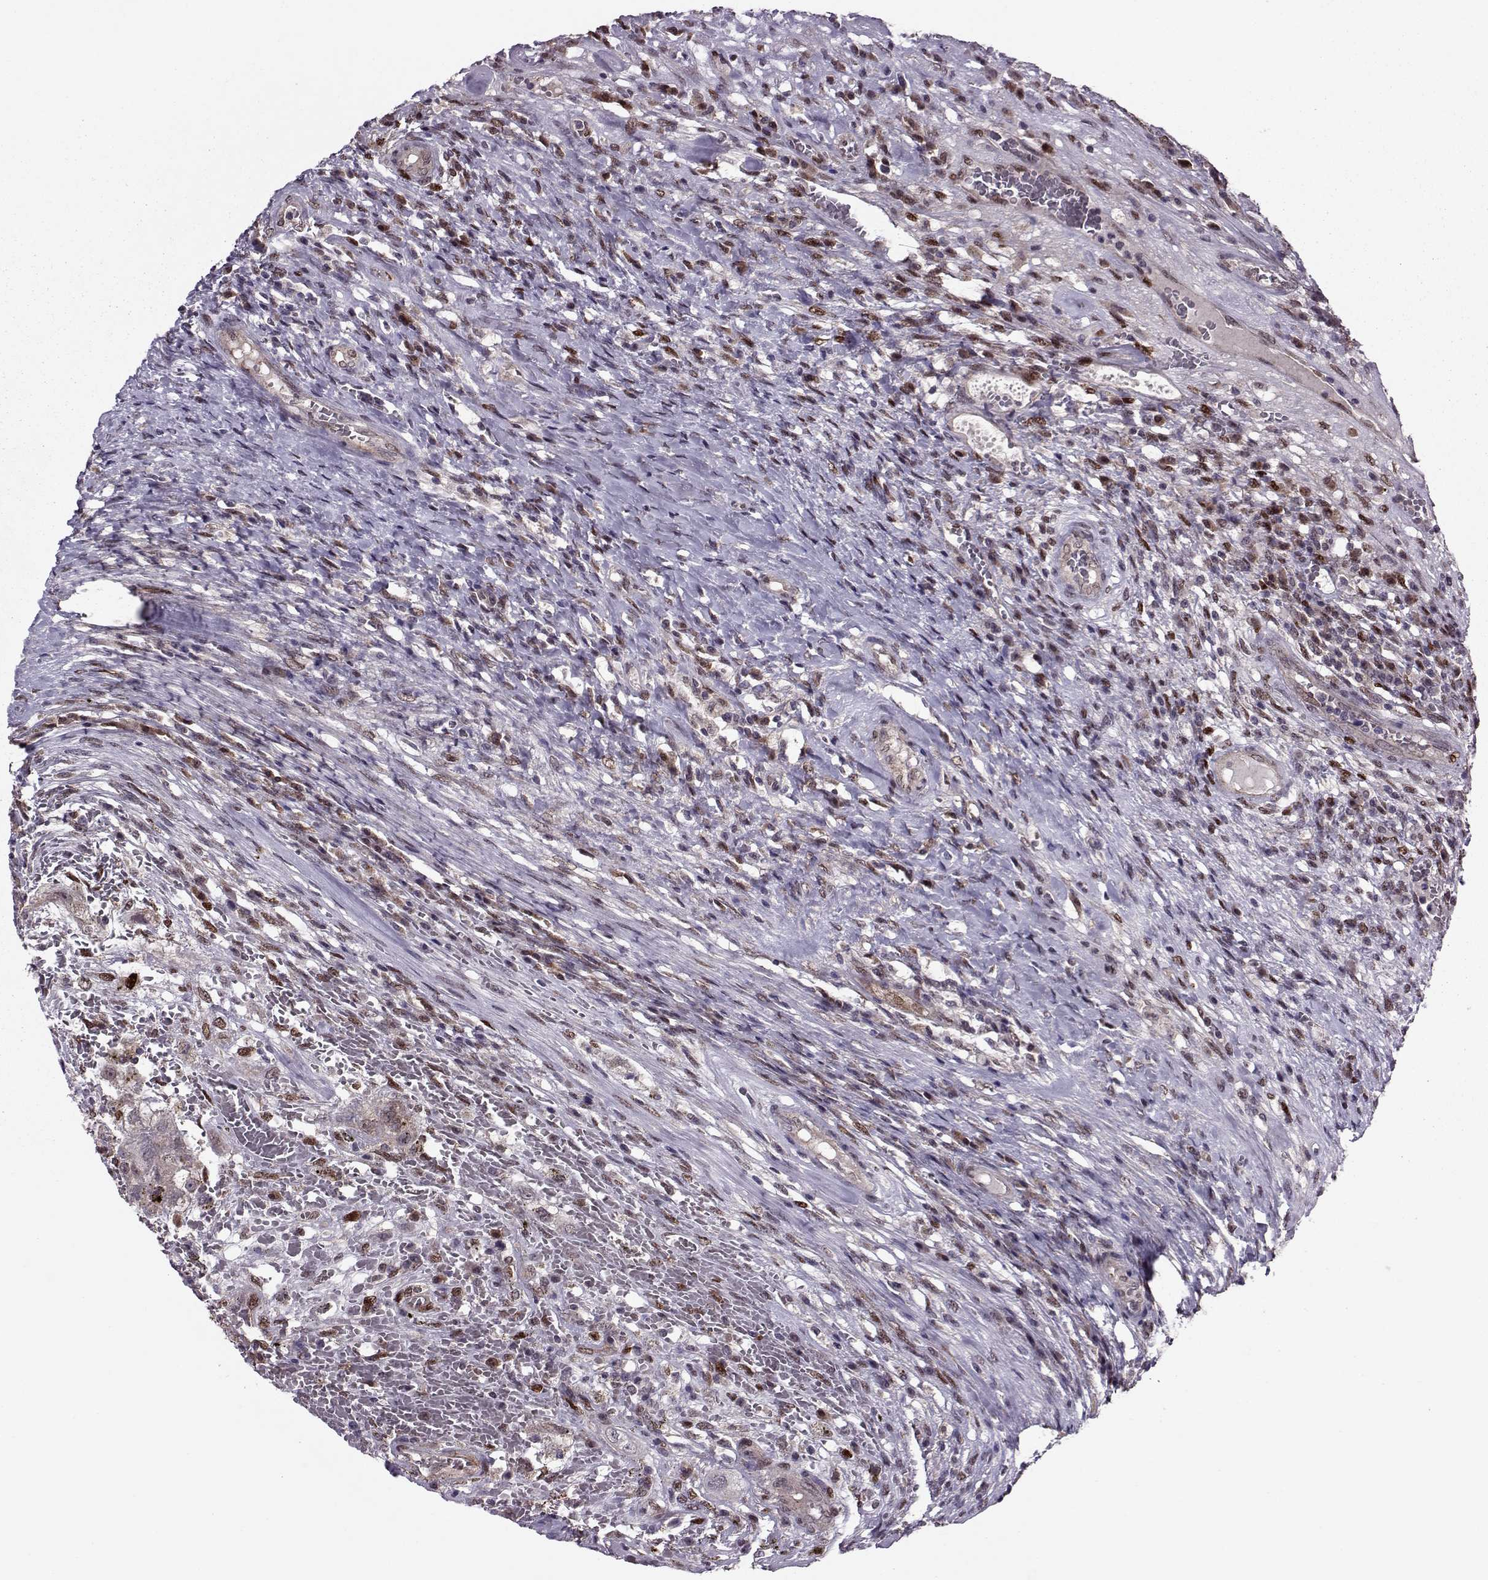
{"staining": {"intensity": "weak", "quantity": "25%-75%", "location": "cytoplasmic/membranous,nuclear"}, "tissue": "testis cancer", "cell_type": "Tumor cells", "image_type": "cancer", "snomed": [{"axis": "morphology", "description": "Carcinoma, Embryonal, NOS"}, {"axis": "topography", "description": "Testis"}], "caption": "Protein staining exhibits weak cytoplasmic/membranous and nuclear positivity in about 25%-75% of tumor cells in testis cancer. Immunohistochemistry stains the protein of interest in brown and the nuclei are stained blue.", "gene": "CDK4", "patient": {"sex": "male", "age": 26}}